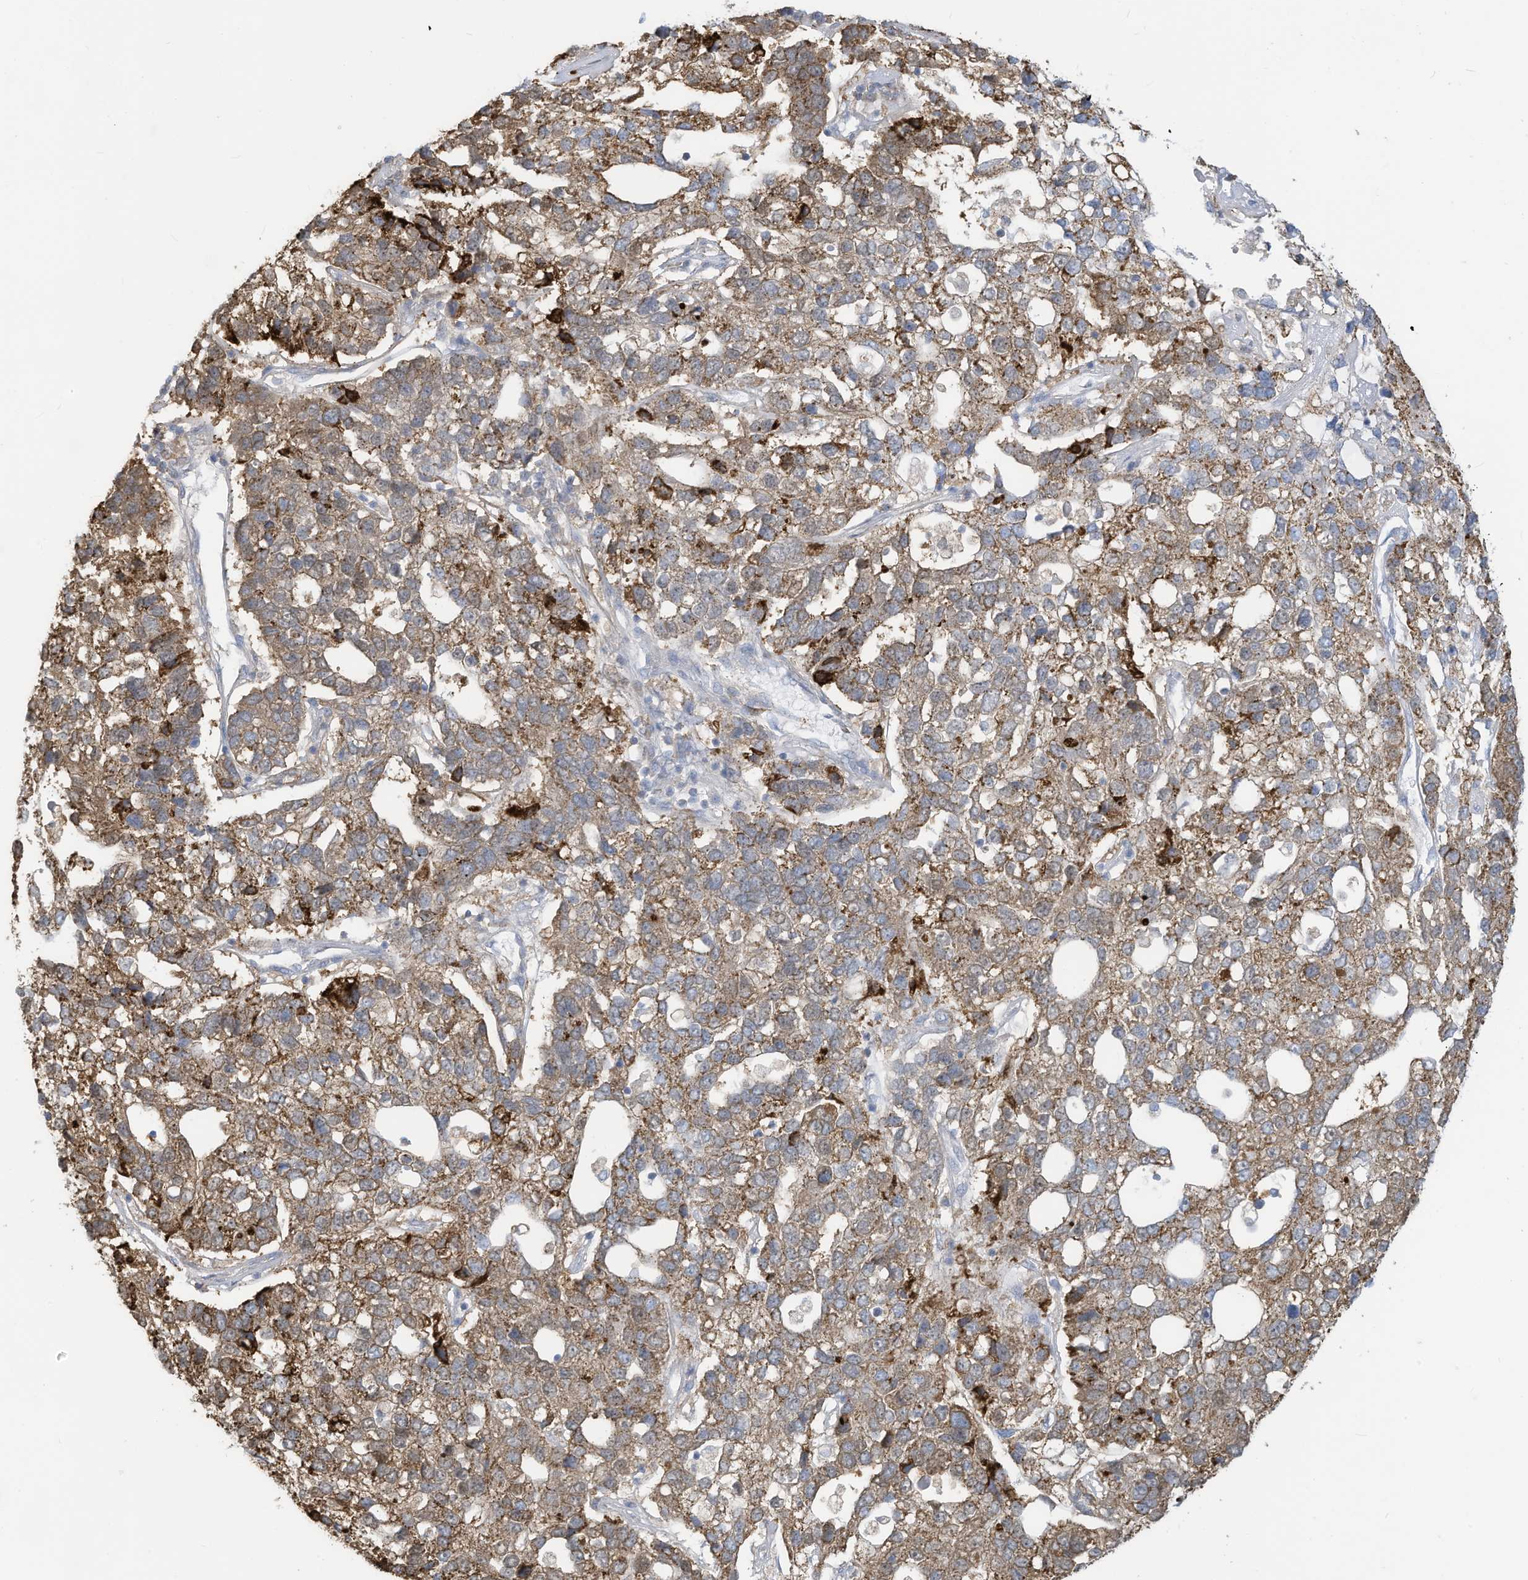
{"staining": {"intensity": "moderate", "quantity": ">75%", "location": "cytoplasmic/membranous"}, "tissue": "pancreatic cancer", "cell_type": "Tumor cells", "image_type": "cancer", "snomed": [{"axis": "morphology", "description": "Adenocarcinoma, NOS"}, {"axis": "topography", "description": "Pancreas"}], "caption": "DAB (3,3'-diaminobenzidine) immunohistochemical staining of human pancreatic adenocarcinoma shows moderate cytoplasmic/membranous protein staining in approximately >75% of tumor cells. (DAB (3,3'-diaminobenzidine) = brown stain, brightfield microscopy at high magnification).", "gene": "NLN", "patient": {"sex": "female", "age": 61}}